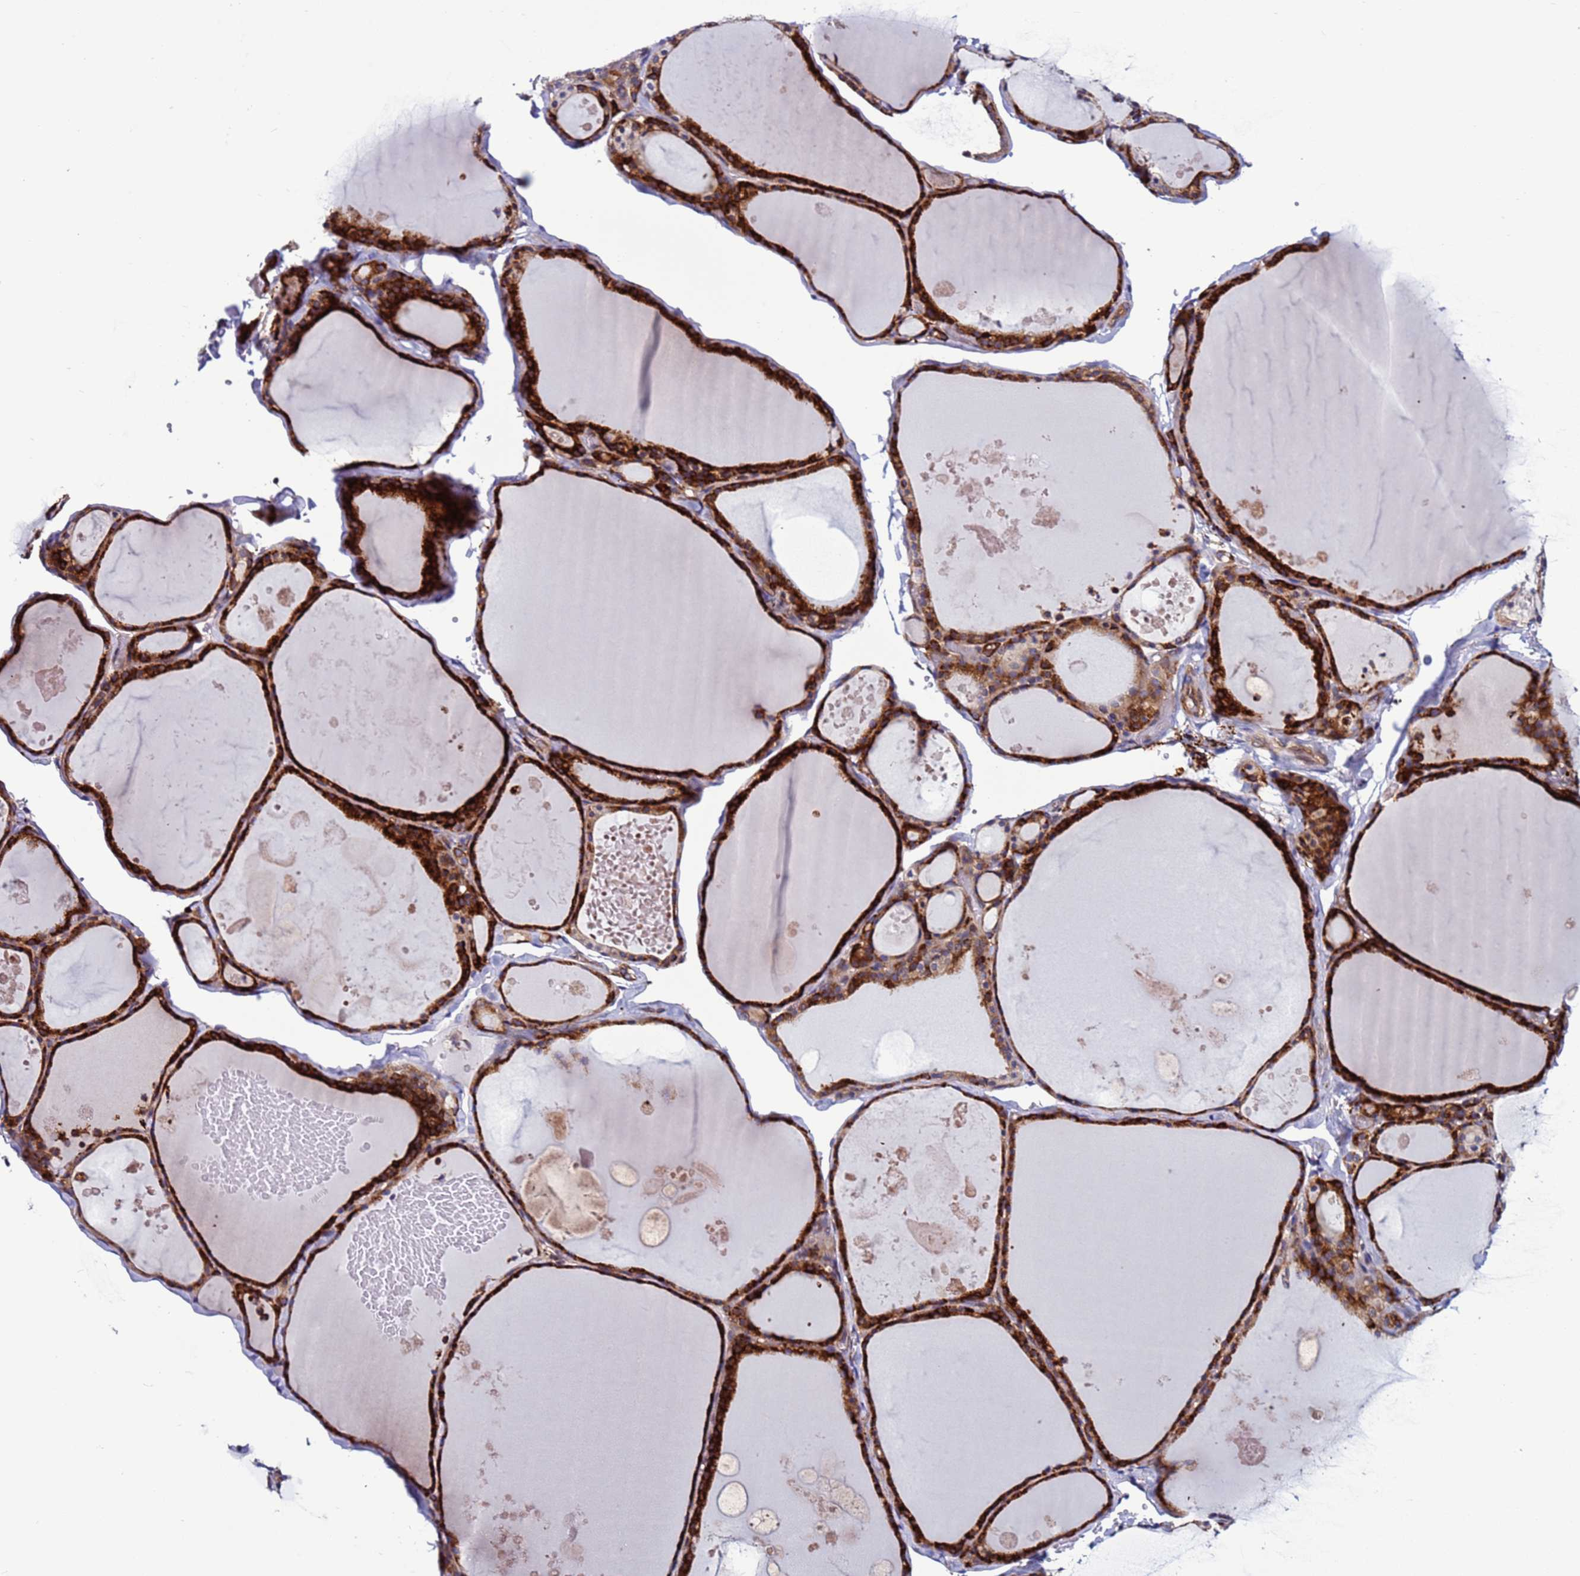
{"staining": {"intensity": "strong", "quantity": ">75%", "location": "cytoplasmic/membranous"}, "tissue": "thyroid gland", "cell_type": "Glandular cells", "image_type": "normal", "snomed": [{"axis": "morphology", "description": "Normal tissue, NOS"}, {"axis": "topography", "description": "Thyroid gland"}], "caption": "Immunohistochemistry (IHC) photomicrograph of unremarkable thyroid gland stained for a protein (brown), which exhibits high levels of strong cytoplasmic/membranous expression in approximately >75% of glandular cells.", "gene": "EFCAB8", "patient": {"sex": "male", "age": 56}}